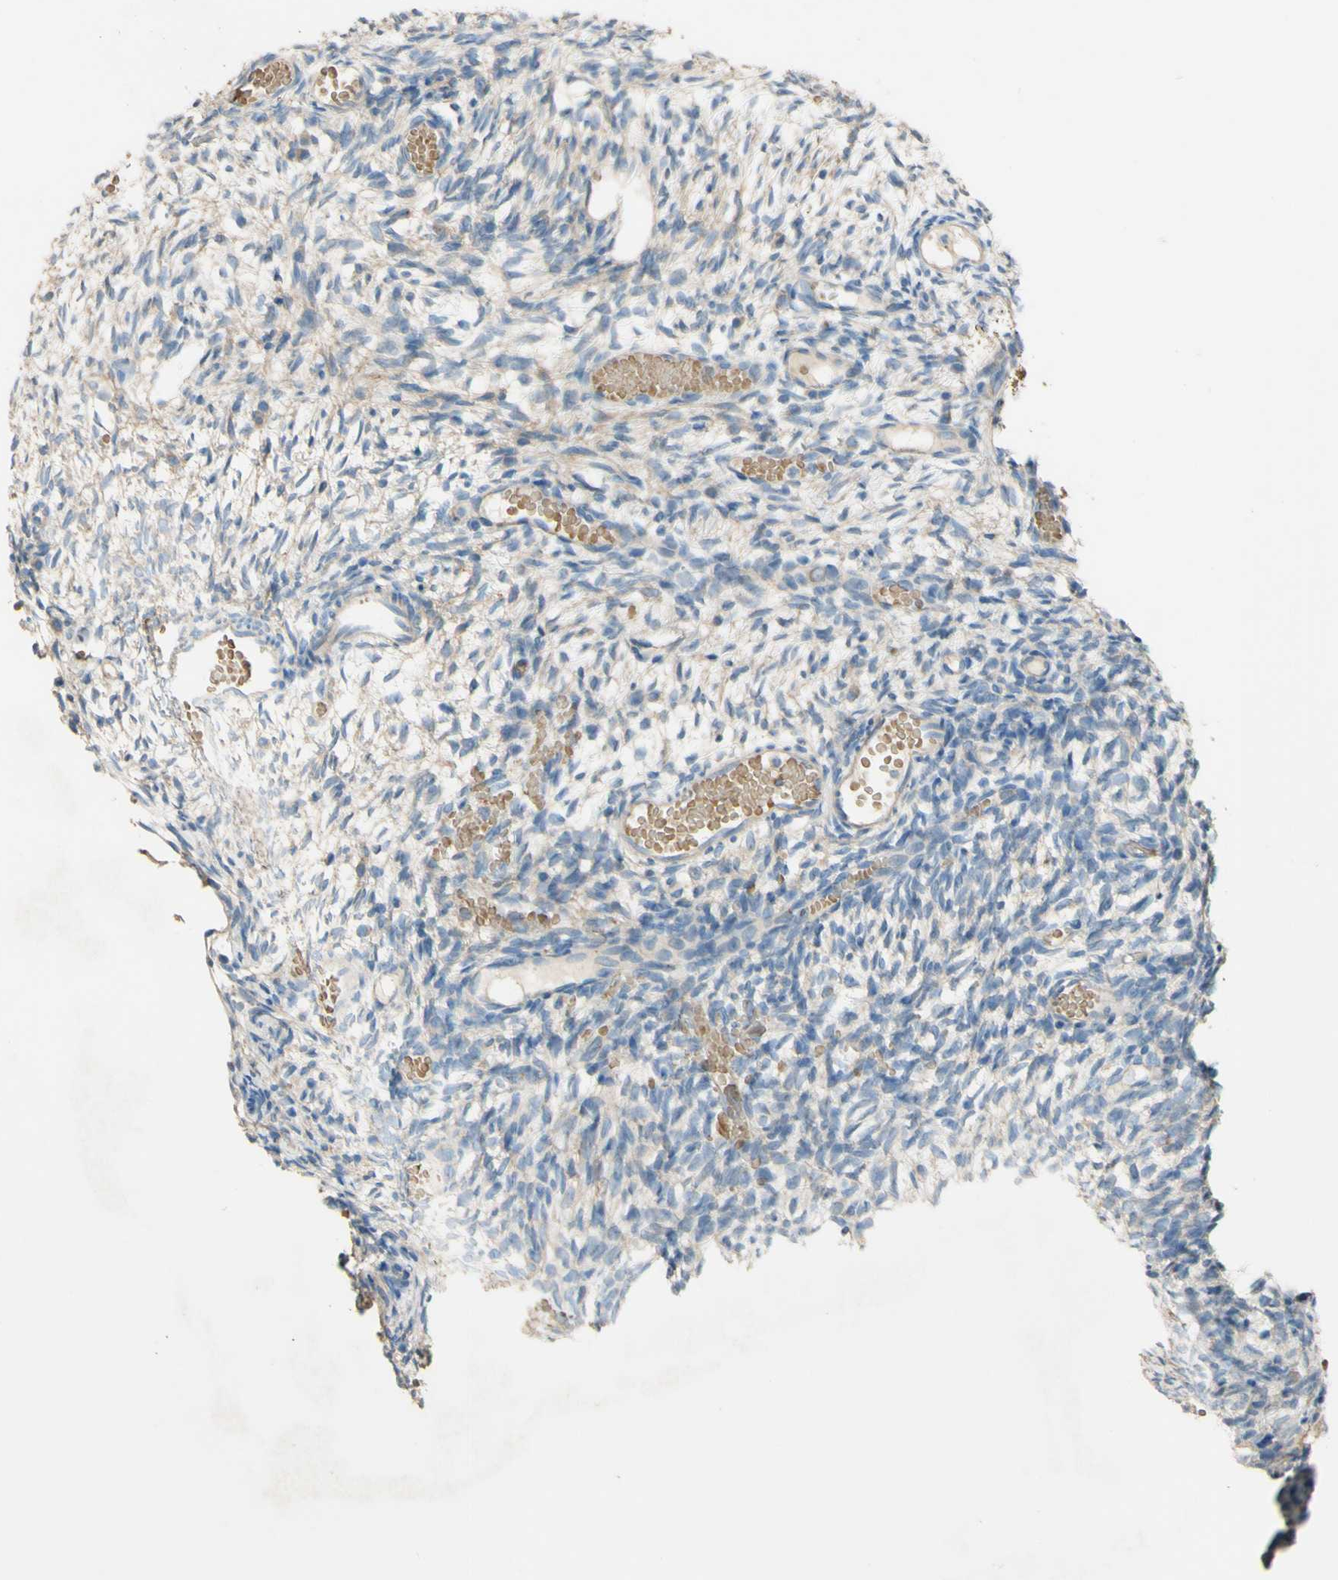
{"staining": {"intensity": "weak", "quantity": ">75%", "location": "cytoplasmic/membranous"}, "tissue": "ovary", "cell_type": "Ovarian stroma cells", "image_type": "normal", "snomed": [{"axis": "morphology", "description": "Normal tissue, NOS"}, {"axis": "topography", "description": "Ovary"}], "caption": "A brown stain shows weak cytoplasmic/membranous positivity of a protein in ovarian stroma cells of unremarkable ovary.", "gene": "DKK3", "patient": {"sex": "female", "age": 35}}